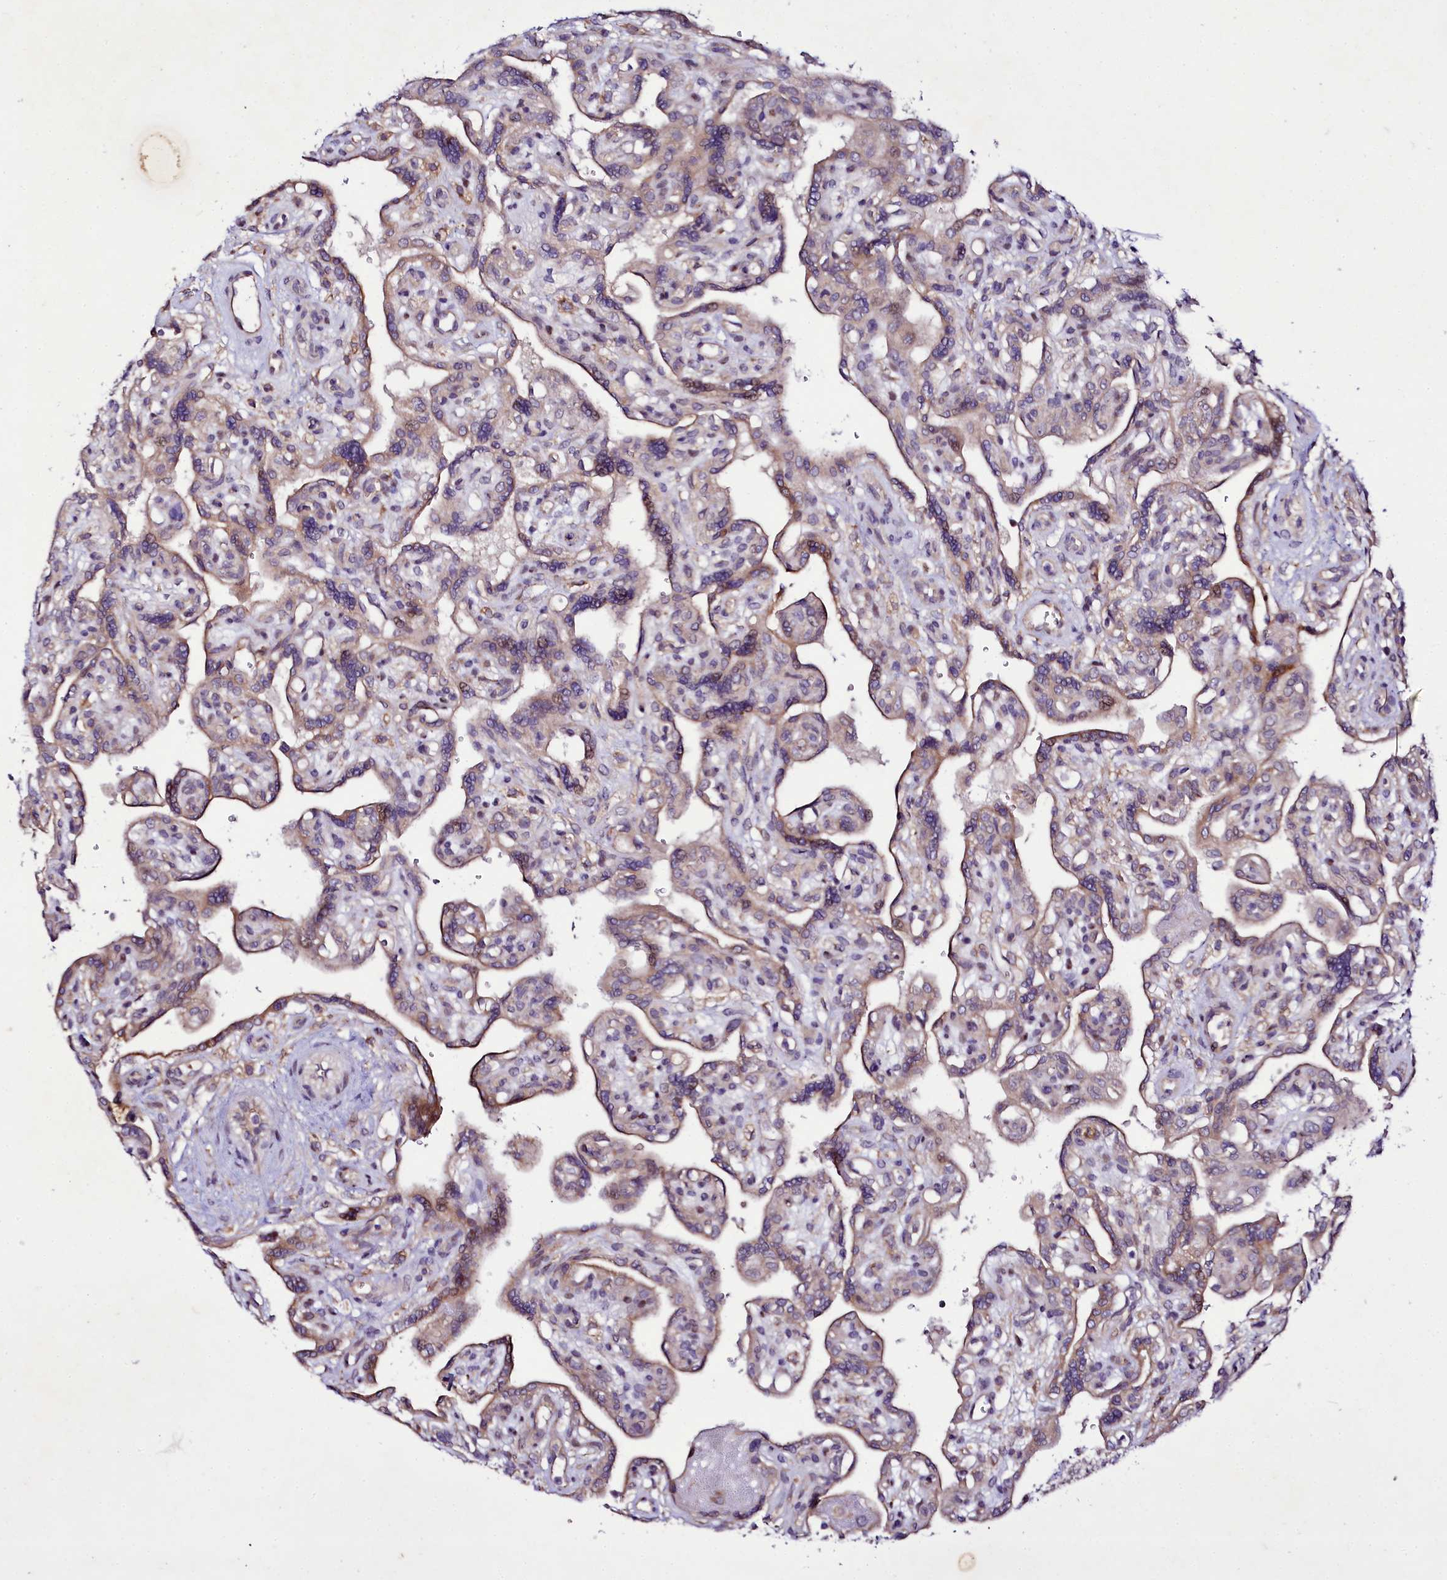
{"staining": {"intensity": "moderate", "quantity": "25%-75%", "location": "cytoplasmic/membranous,nuclear"}, "tissue": "placenta", "cell_type": "Trophoblastic cells", "image_type": "normal", "snomed": [{"axis": "morphology", "description": "Normal tissue, NOS"}, {"axis": "topography", "description": "Placenta"}], "caption": "A high-resolution image shows IHC staining of normal placenta, which shows moderate cytoplasmic/membranous,nuclear expression in approximately 25%-75% of trophoblastic cells.", "gene": "ZC3H12C", "patient": {"sex": "female", "age": 39}}